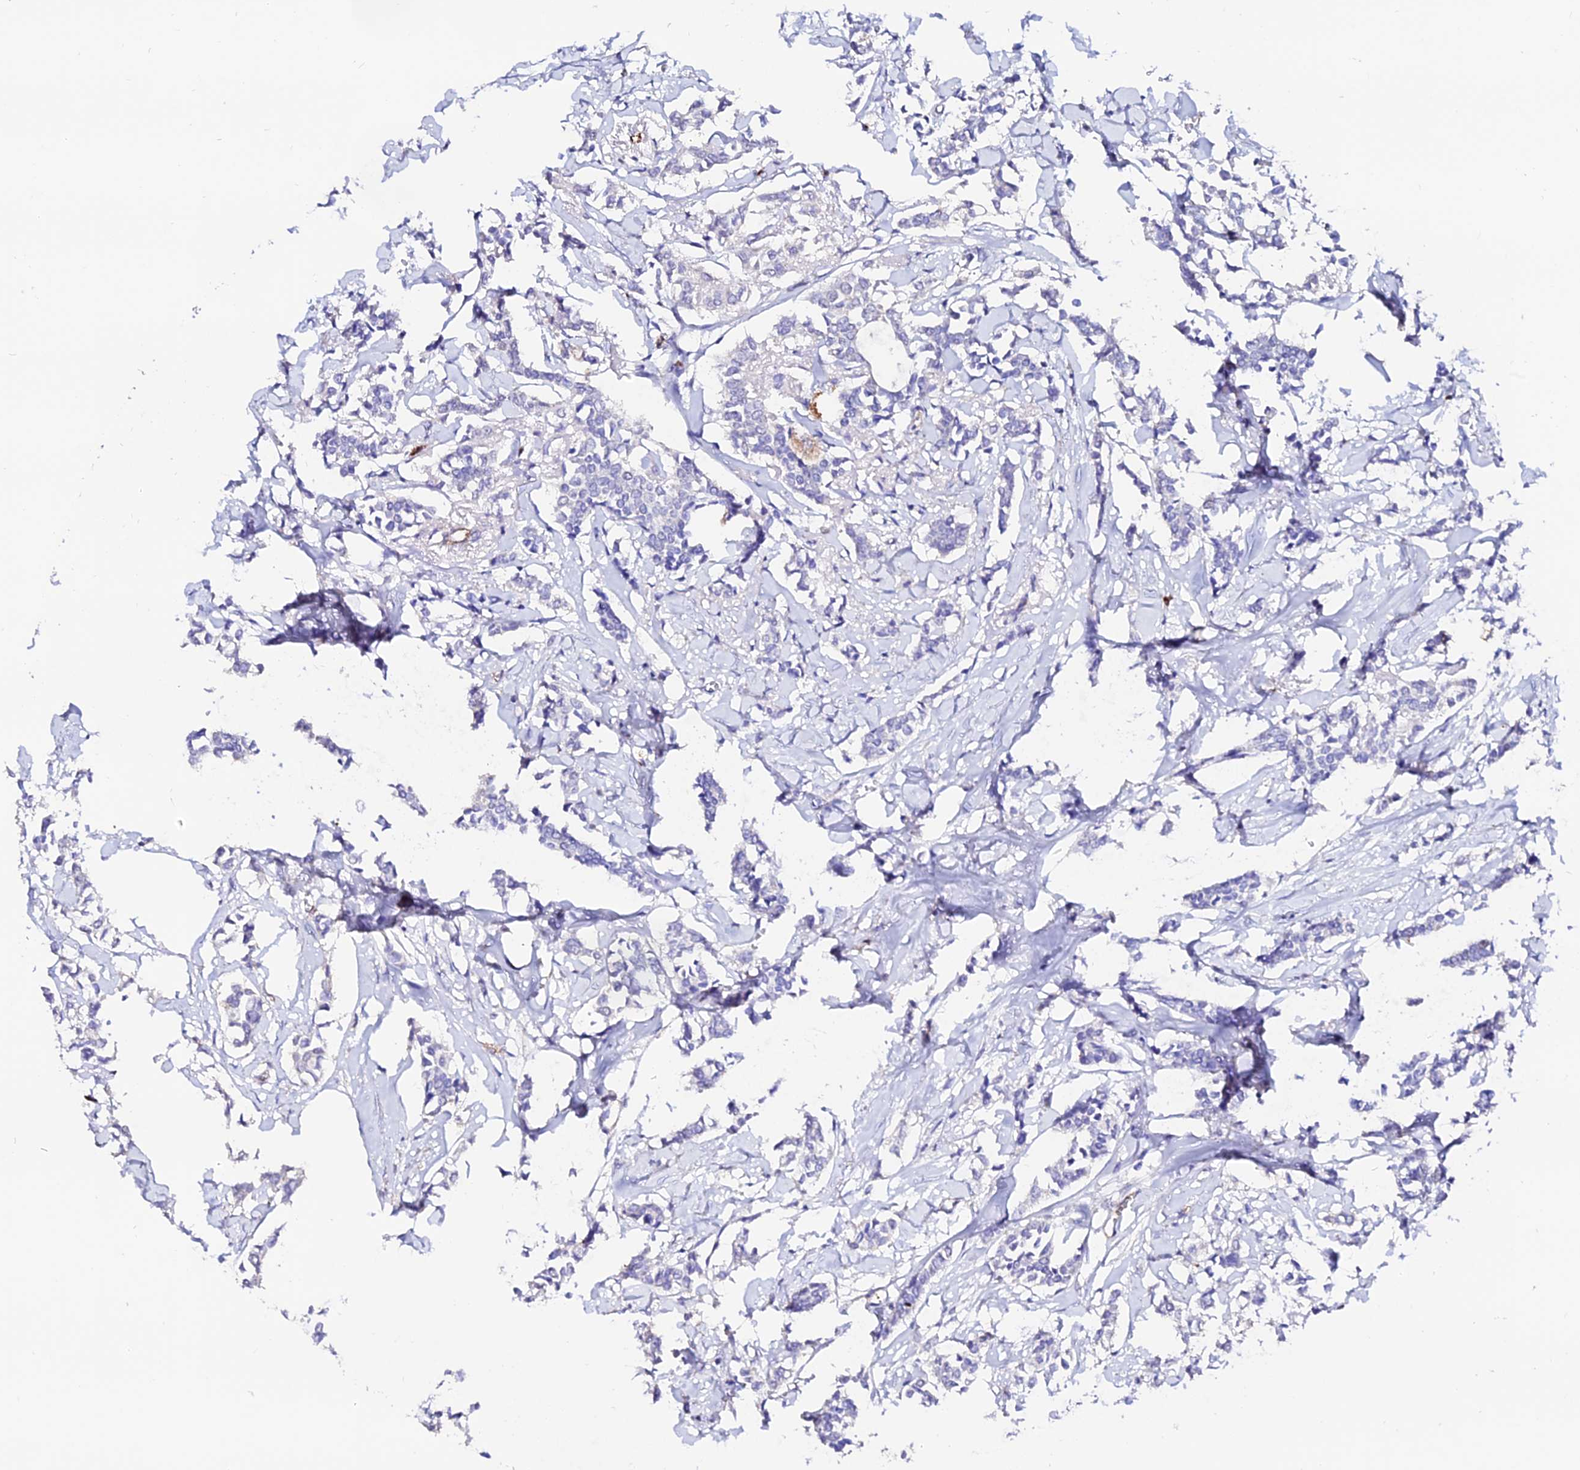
{"staining": {"intensity": "negative", "quantity": "none", "location": "none"}, "tissue": "breast cancer", "cell_type": "Tumor cells", "image_type": "cancer", "snomed": [{"axis": "morphology", "description": "Duct carcinoma"}, {"axis": "topography", "description": "Breast"}], "caption": "Immunohistochemistry of breast cancer (infiltrating ductal carcinoma) exhibits no positivity in tumor cells.", "gene": "ESM1", "patient": {"sex": "female", "age": 41}}